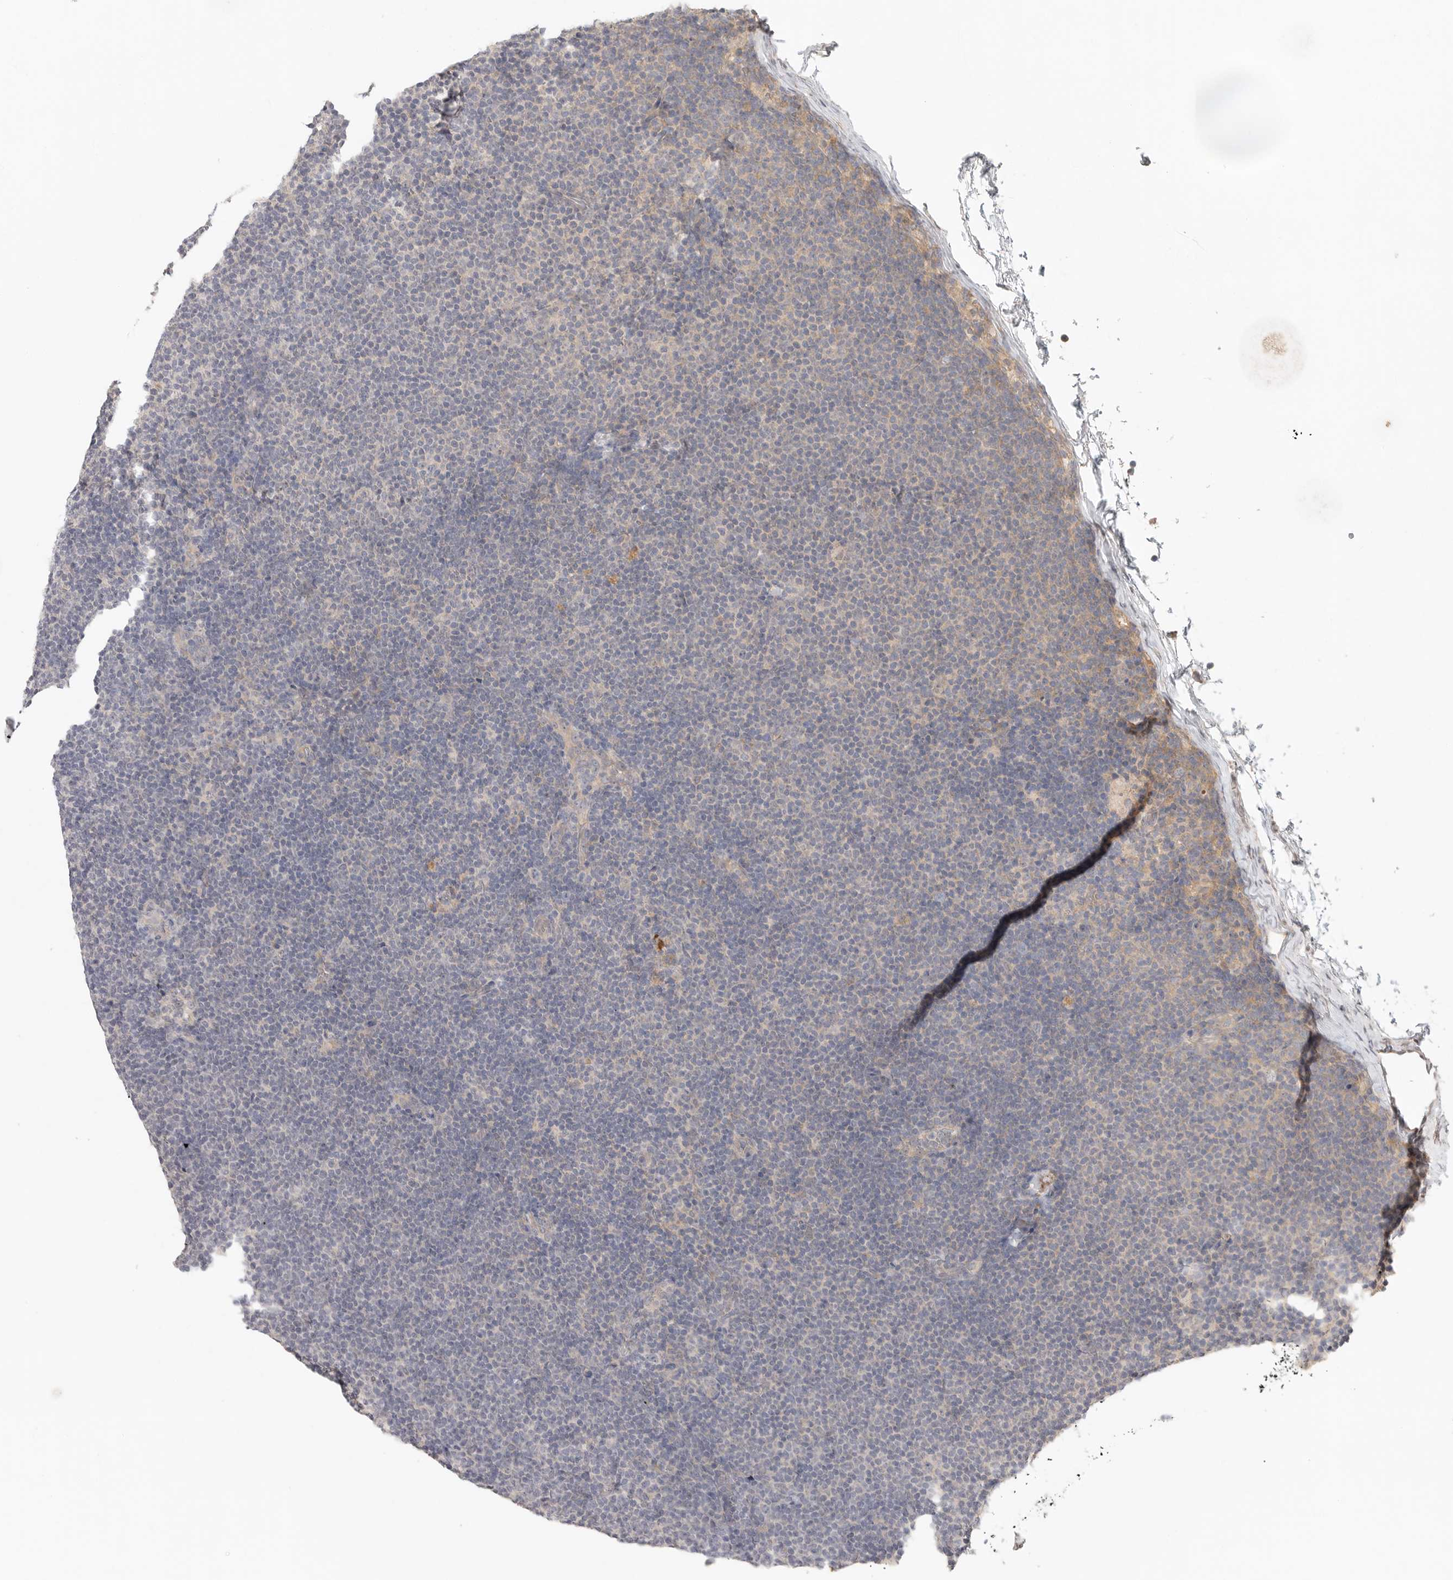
{"staining": {"intensity": "weak", "quantity": "<25%", "location": "cytoplasmic/membranous"}, "tissue": "lymphoma", "cell_type": "Tumor cells", "image_type": "cancer", "snomed": [{"axis": "morphology", "description": "Malignant lymphoma, non-Hodgkin's type, Low grade"}, {"axis": "topography", "description": "Lymph node"}], "caption": "Protein analysis of lymphoma exhibits no significant expression in tumor cells. (Stains: DAB (3,3'-diaminobenzidine) immunohistochemistry with hematoxylin counter stain, Microscopy: brightfield microscopy at high magnification).", "gene": "HDAC6", "patient": {"sex": "female", "age": 53}}